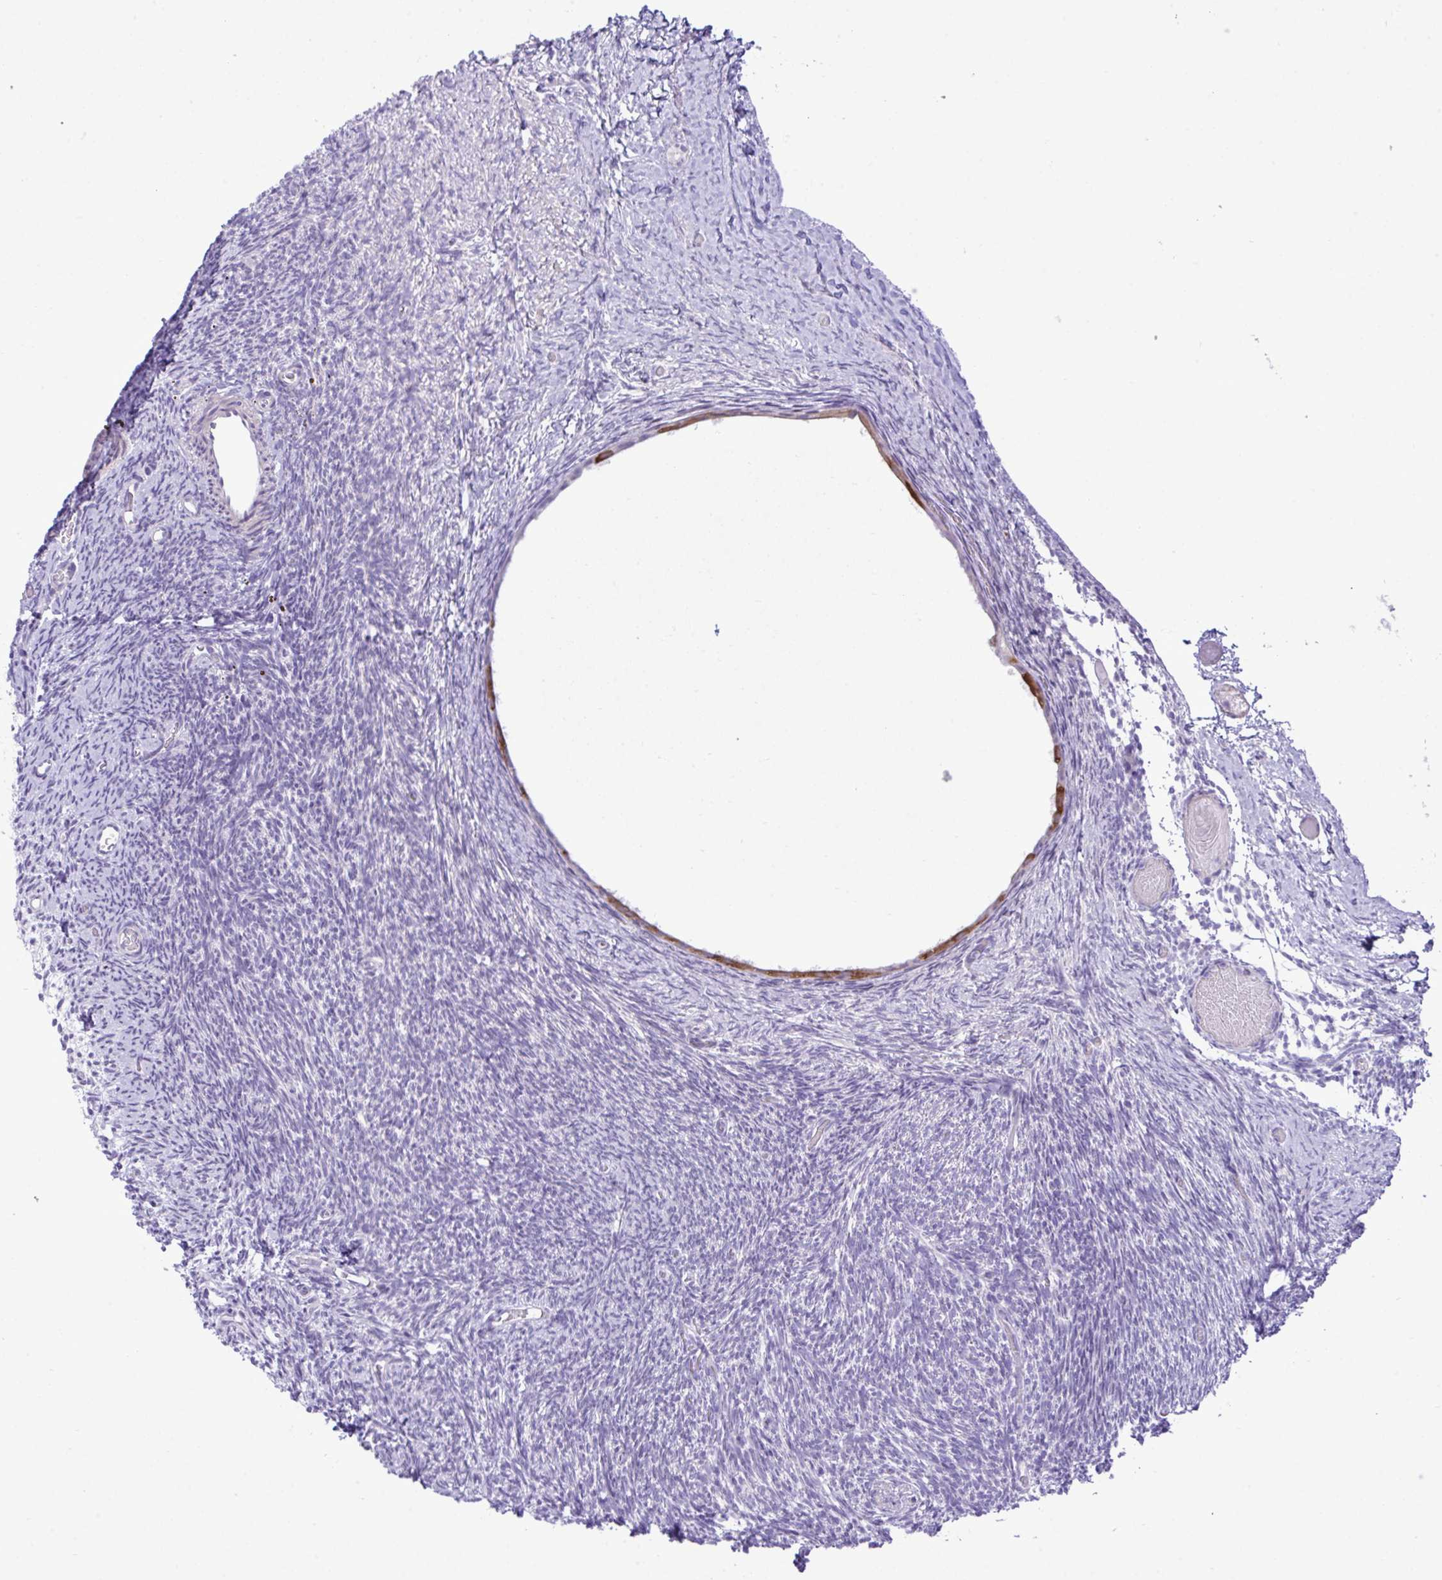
{"staining": {"intensity": "negative", "quantity": "none", "location": "none"}, "tissue": "ovary", "cell_type": "Follicle cells", "image_type": "normal", "snomed": [{"axis": "morphology", "description": "Normal tissue, NOS"}, {"axis": "topography", "description": "Ovary"}], "caption": "Protein analysis of unremarkable ovary displays no significant staining in follicle cells. (DAB IHC visualized using brightfield microscopy, high magnification).", "gene": "SPAG1", "patient": {"sex": "female", "age": 39}}